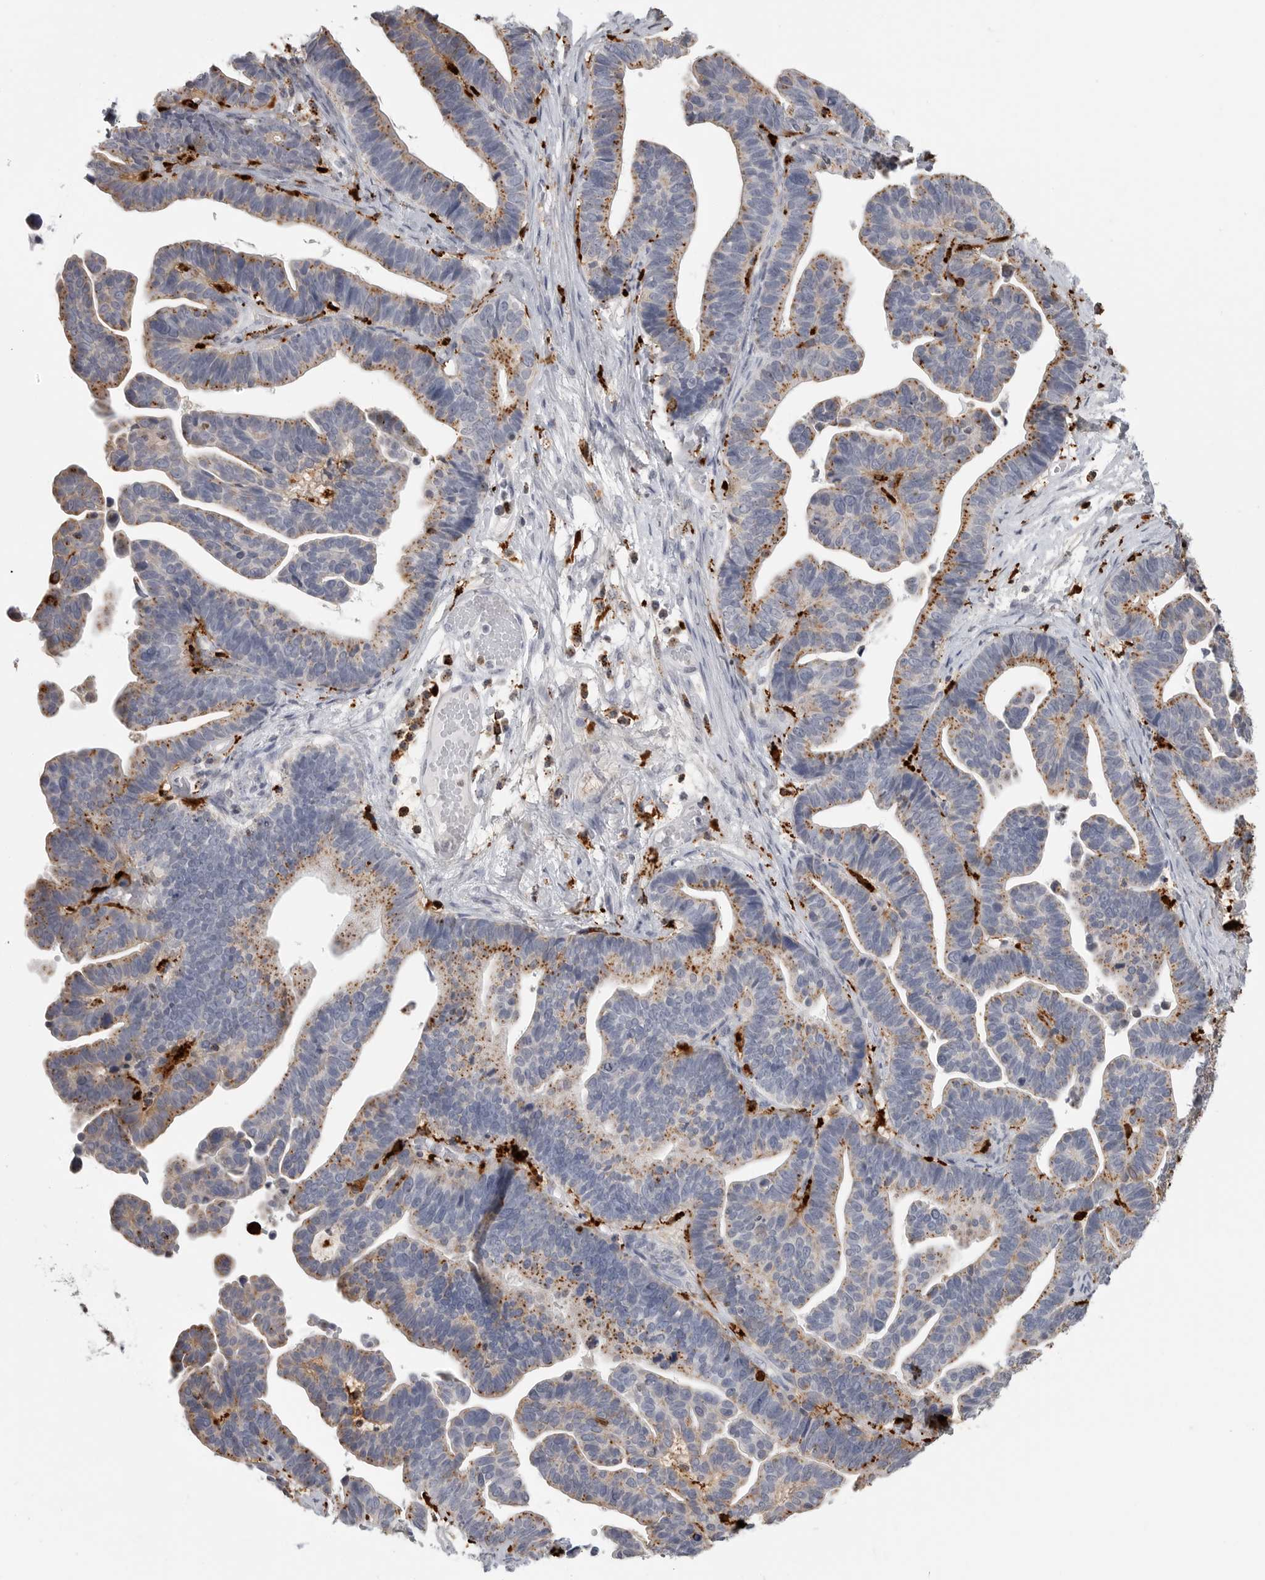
{"staining": {"intensity": "moderate", "quantity": "25%-75%", "location": "cytoplasmic/membranous"}, "tissue": "ovarian cancer", "cell_type": "Tumor cells", "image_type": "cancer", "snomed": [{"axis": "morphology", "description": "Cystadenocarcinoma, serous, NOS"}, {"axis": "topography", "description": "Ovary"}], "caption": "Immunohistochemistry (DAB (3,3'-diaminobenzidine)) staining of human ovarian serous cystadenocarcinoma reveals moderate cytoplasmic/membranous protein staining in approximately 25%-75% of tumor cells.", "gene": "IFI30", "patient": {"sex": "female", "age": 56}}